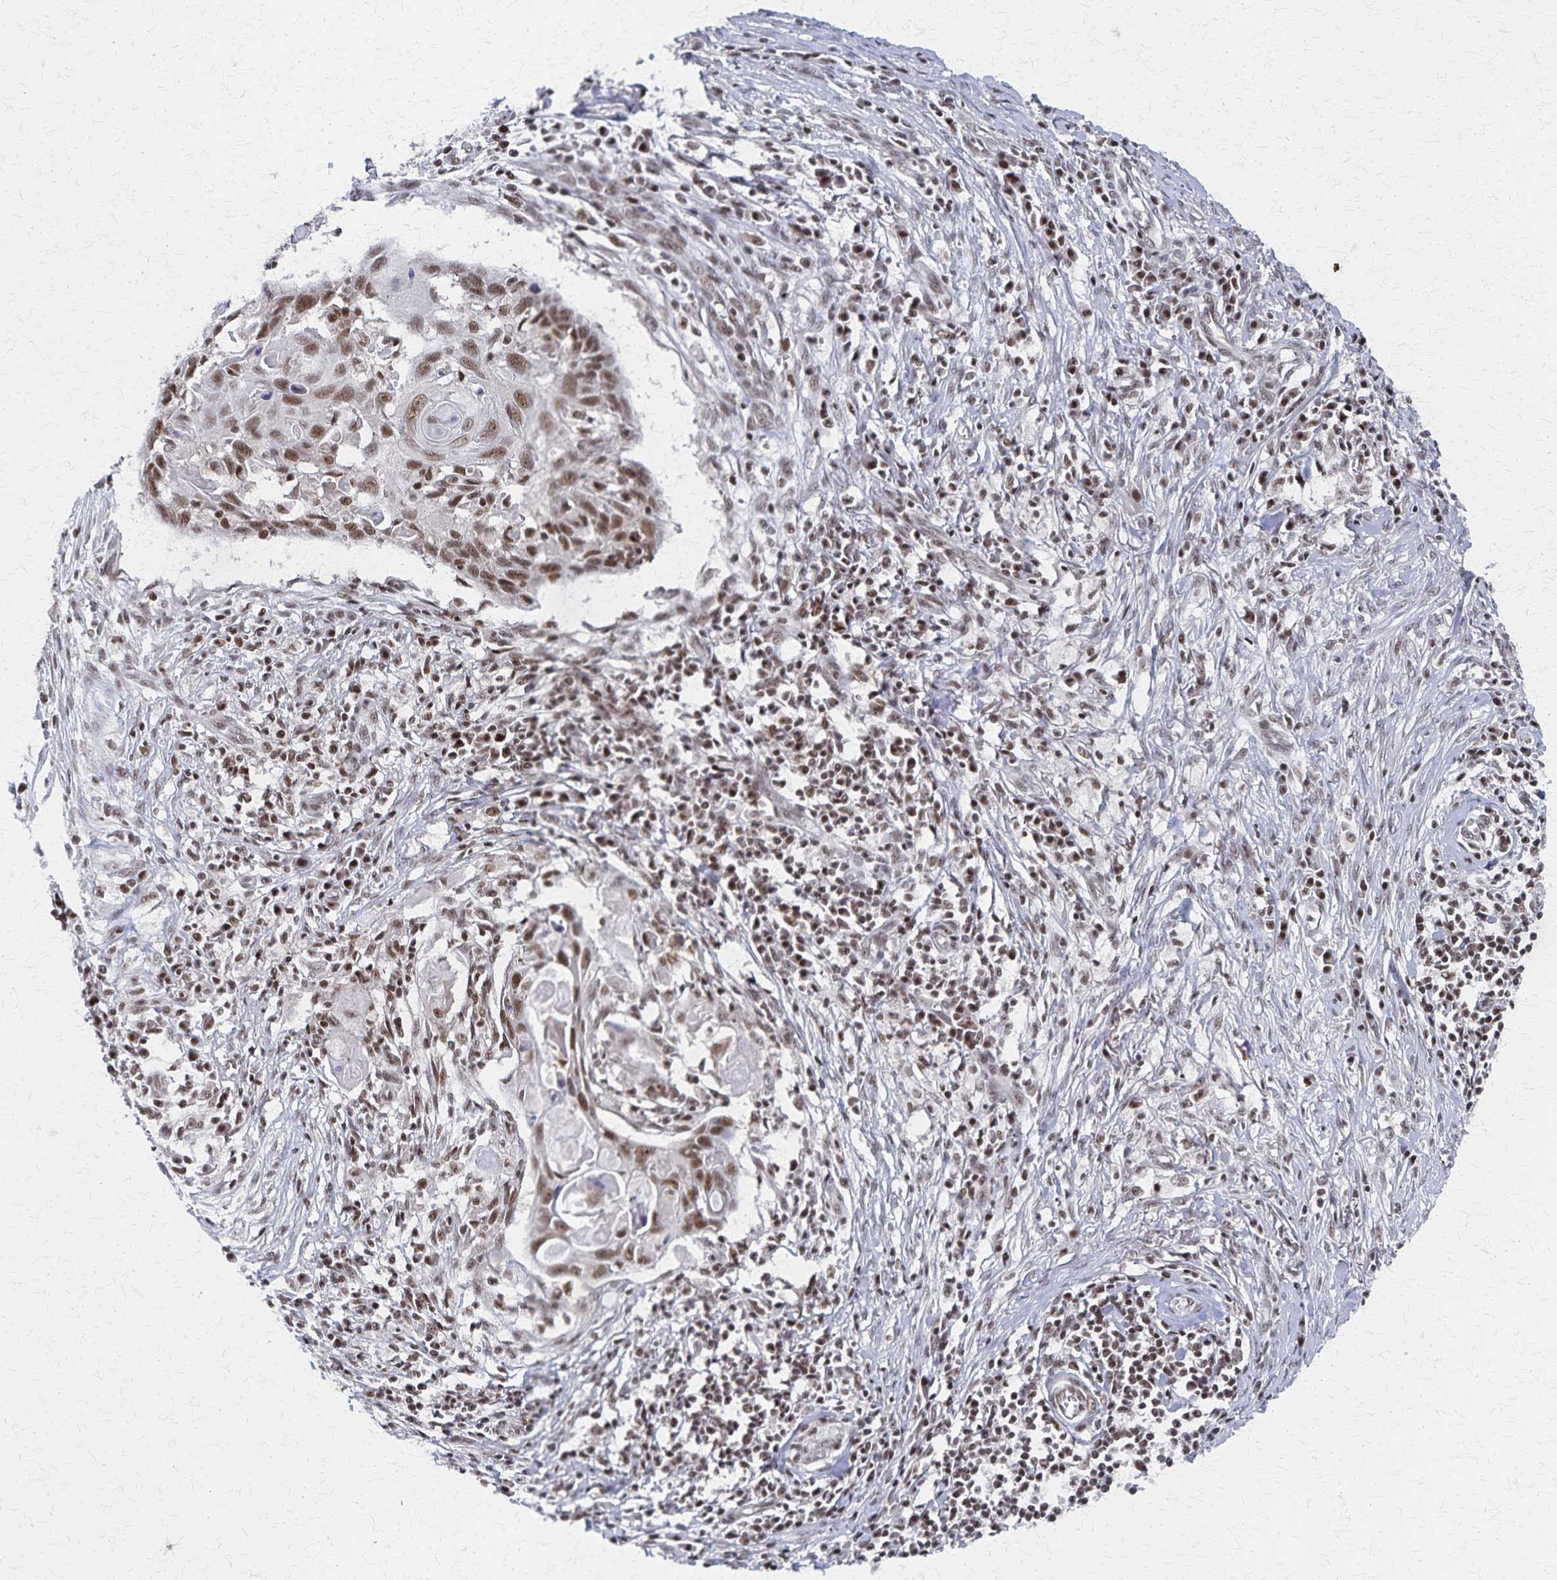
{"staining": {"intensity": "moderate", "quantity": ">75%", "location": "nuclear"}, "tissue": "skin cancer", "cell_type": "Tumor cells", "image_type": "cancer", "snomed": [{"axis": "morphology", "description": "Squamous cell carcinoma, NOS"}, {"axis": "topography", "description": "Skin"}, {"axis": "topography", "description": "Vulva"}], "caption": "Skin cancer (squamous cell carcinoma) was stained to show a protein in brown. There is medium levels of moderate nuclear expression in about >75% of tumor cells.", "gene": "GTF2B", "patient": {"sex": "female", "age": 83}}